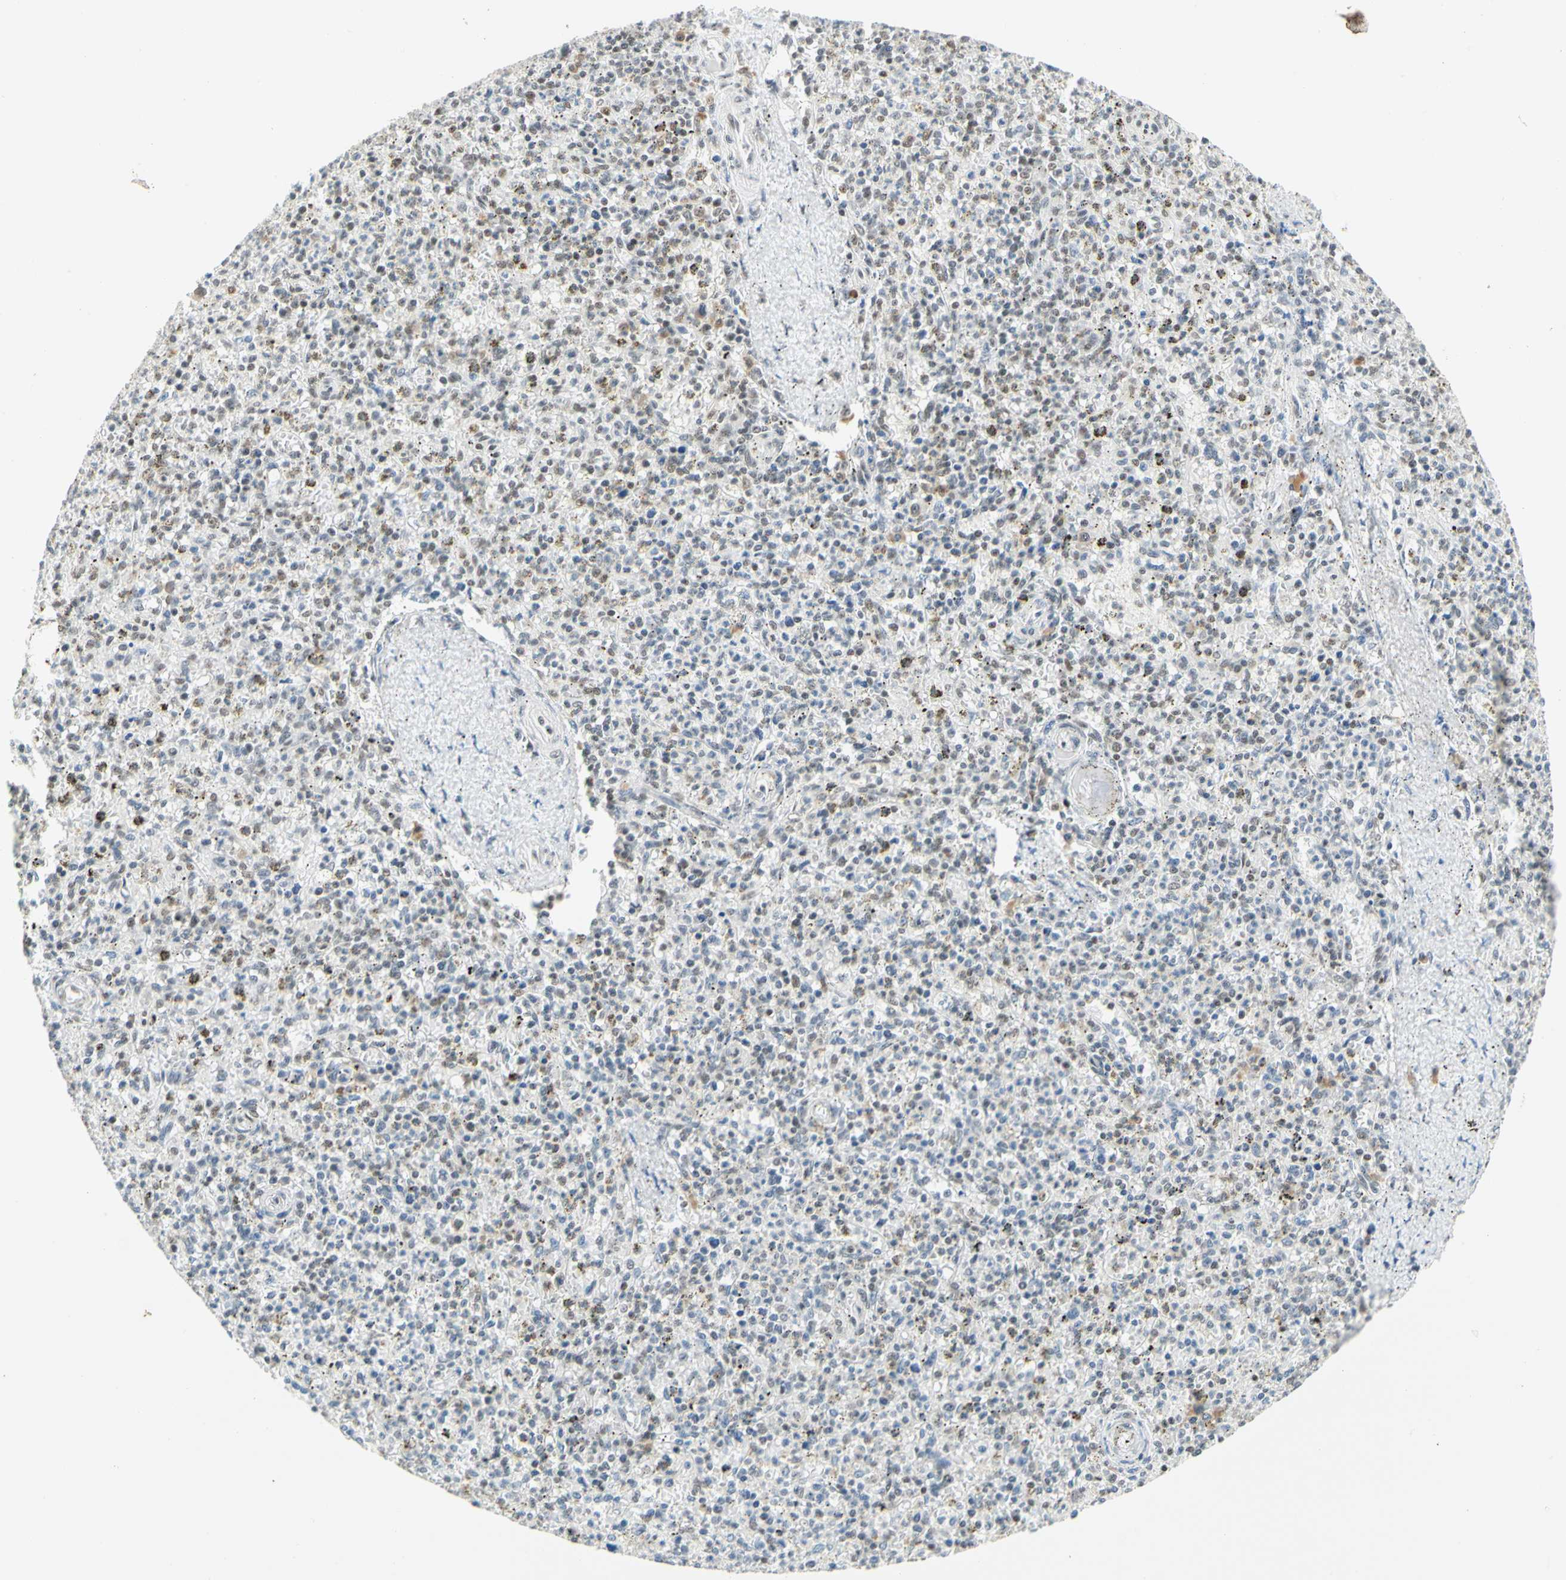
{"staining": {"intensity": "weak", "quantity": "<25%", "location": "nuclear"}, "tissue": "spleen", "cell_type": "Cells in red pulp", "image_type": "normal", "snomed": [{"axis": "morphology", "description": "Normal tissue, NOS"}, {"axis": "topography", "description": "Spleen"}], "caption": "An IHC photomicrograph of benign spleen is shown. There is no staining in cells in red pulp of spleen. (DAB (3,3'-diaminobenzidine) IHC visualized using brightfield microscopy, high magnification).", "gene": "ZSCAN16", "patient": {"sex": "male", "age": 72}}